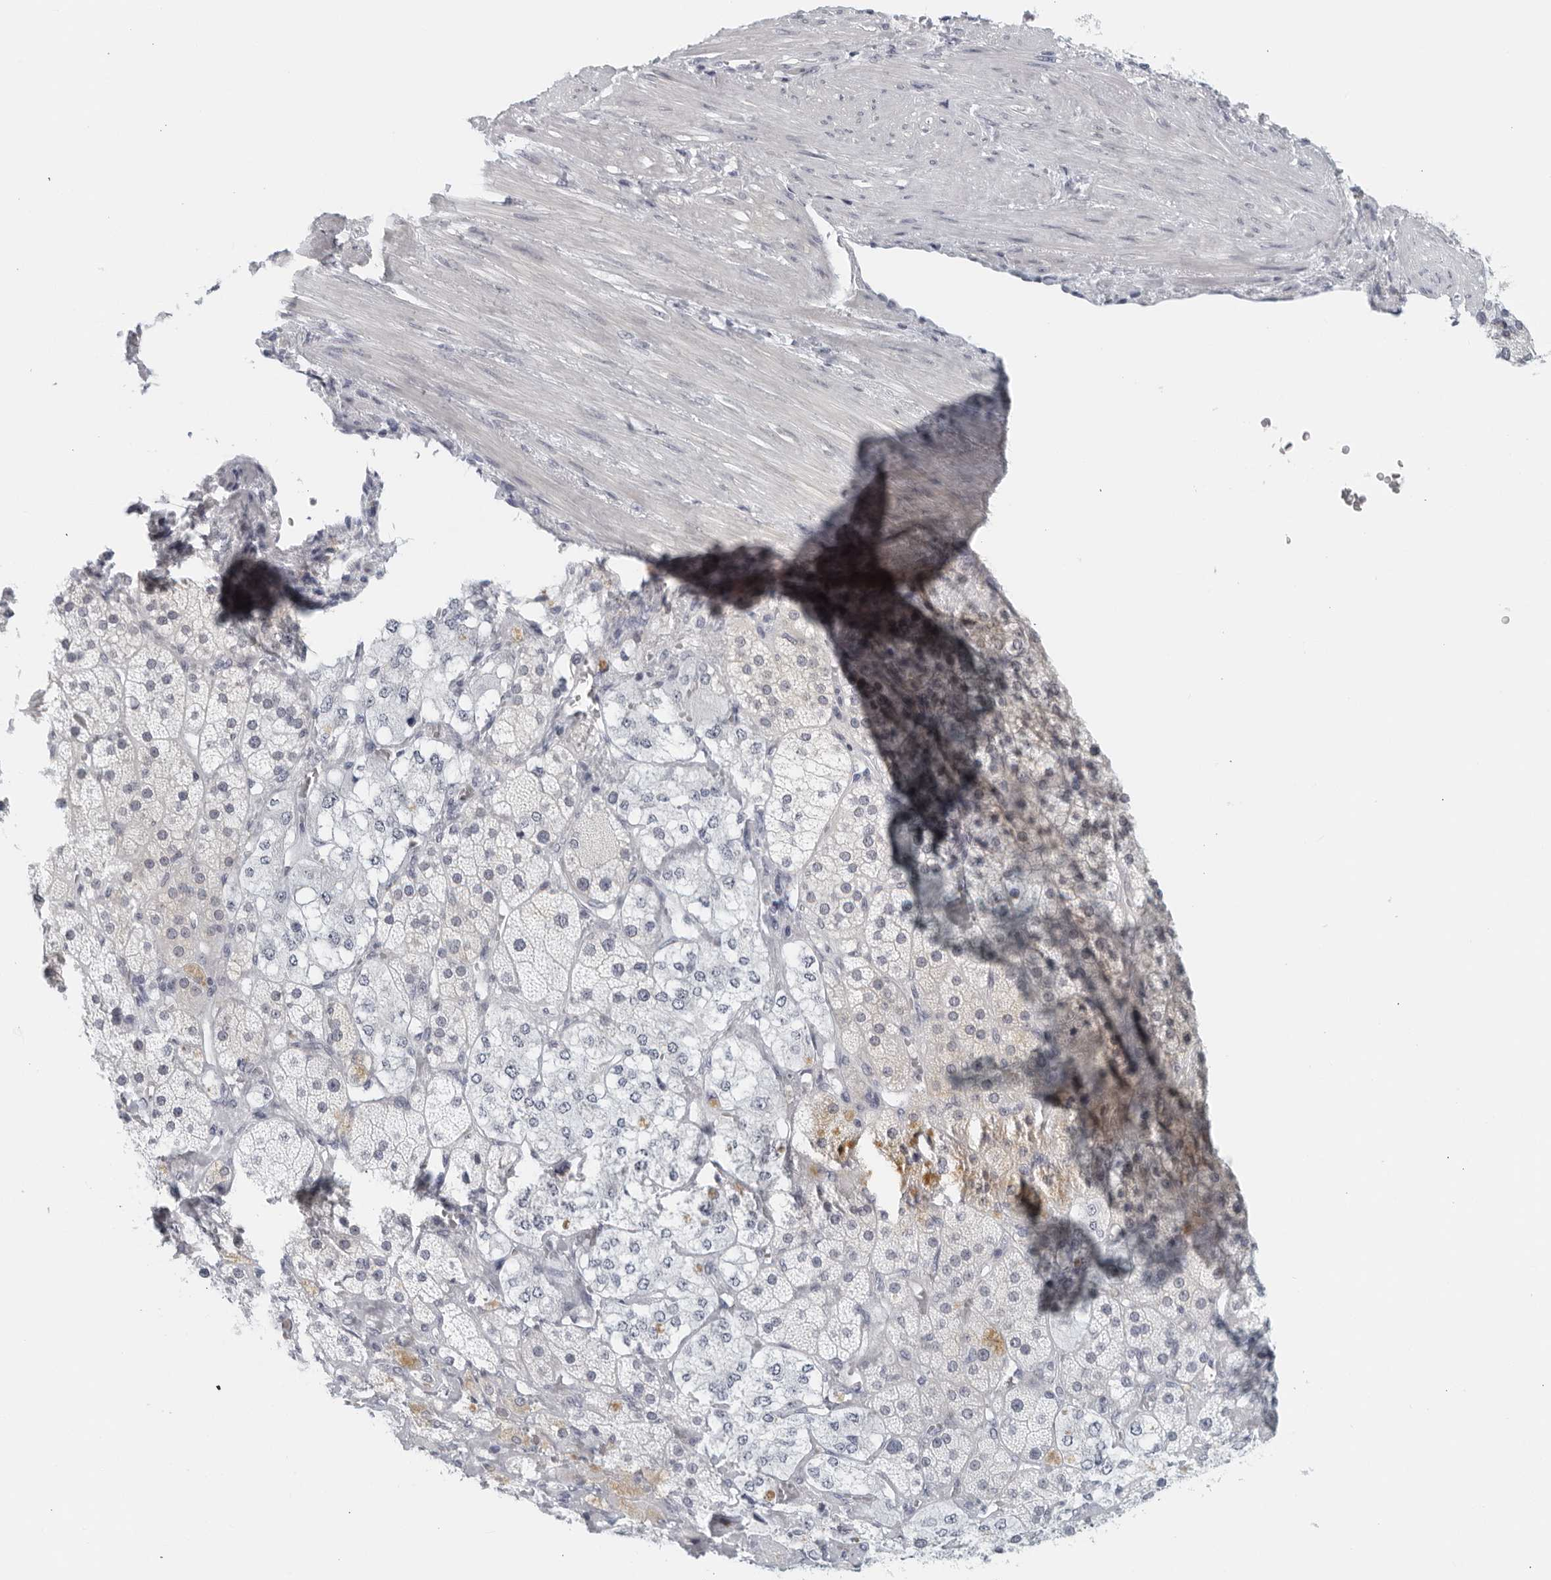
{"staining": {"intensity": "negative", "quantity": "none", "location": "none"}, "tissue": "adrenal gland", "cell_type": "Glandular cells", "image_type": "normal", "snomed": [{"axis": "morphology", "description": "Normal tissue, NOS"}, {"axis": "topography", "description": "Adrenal gland"}], "caption": "IHC micrograph of normal adrenal gland: adrenal gland stained with DAB (3,3'-diaminobenzidine) reveals no significant protein expression in glandular cells. The staining is performed using DAB (3,3'-diaminobenzidine) brown chromogen with nuclei counter-stained in using hematoxylin.", "gene": "MATN1", "patient": {"sex": "male", "age": 57}}